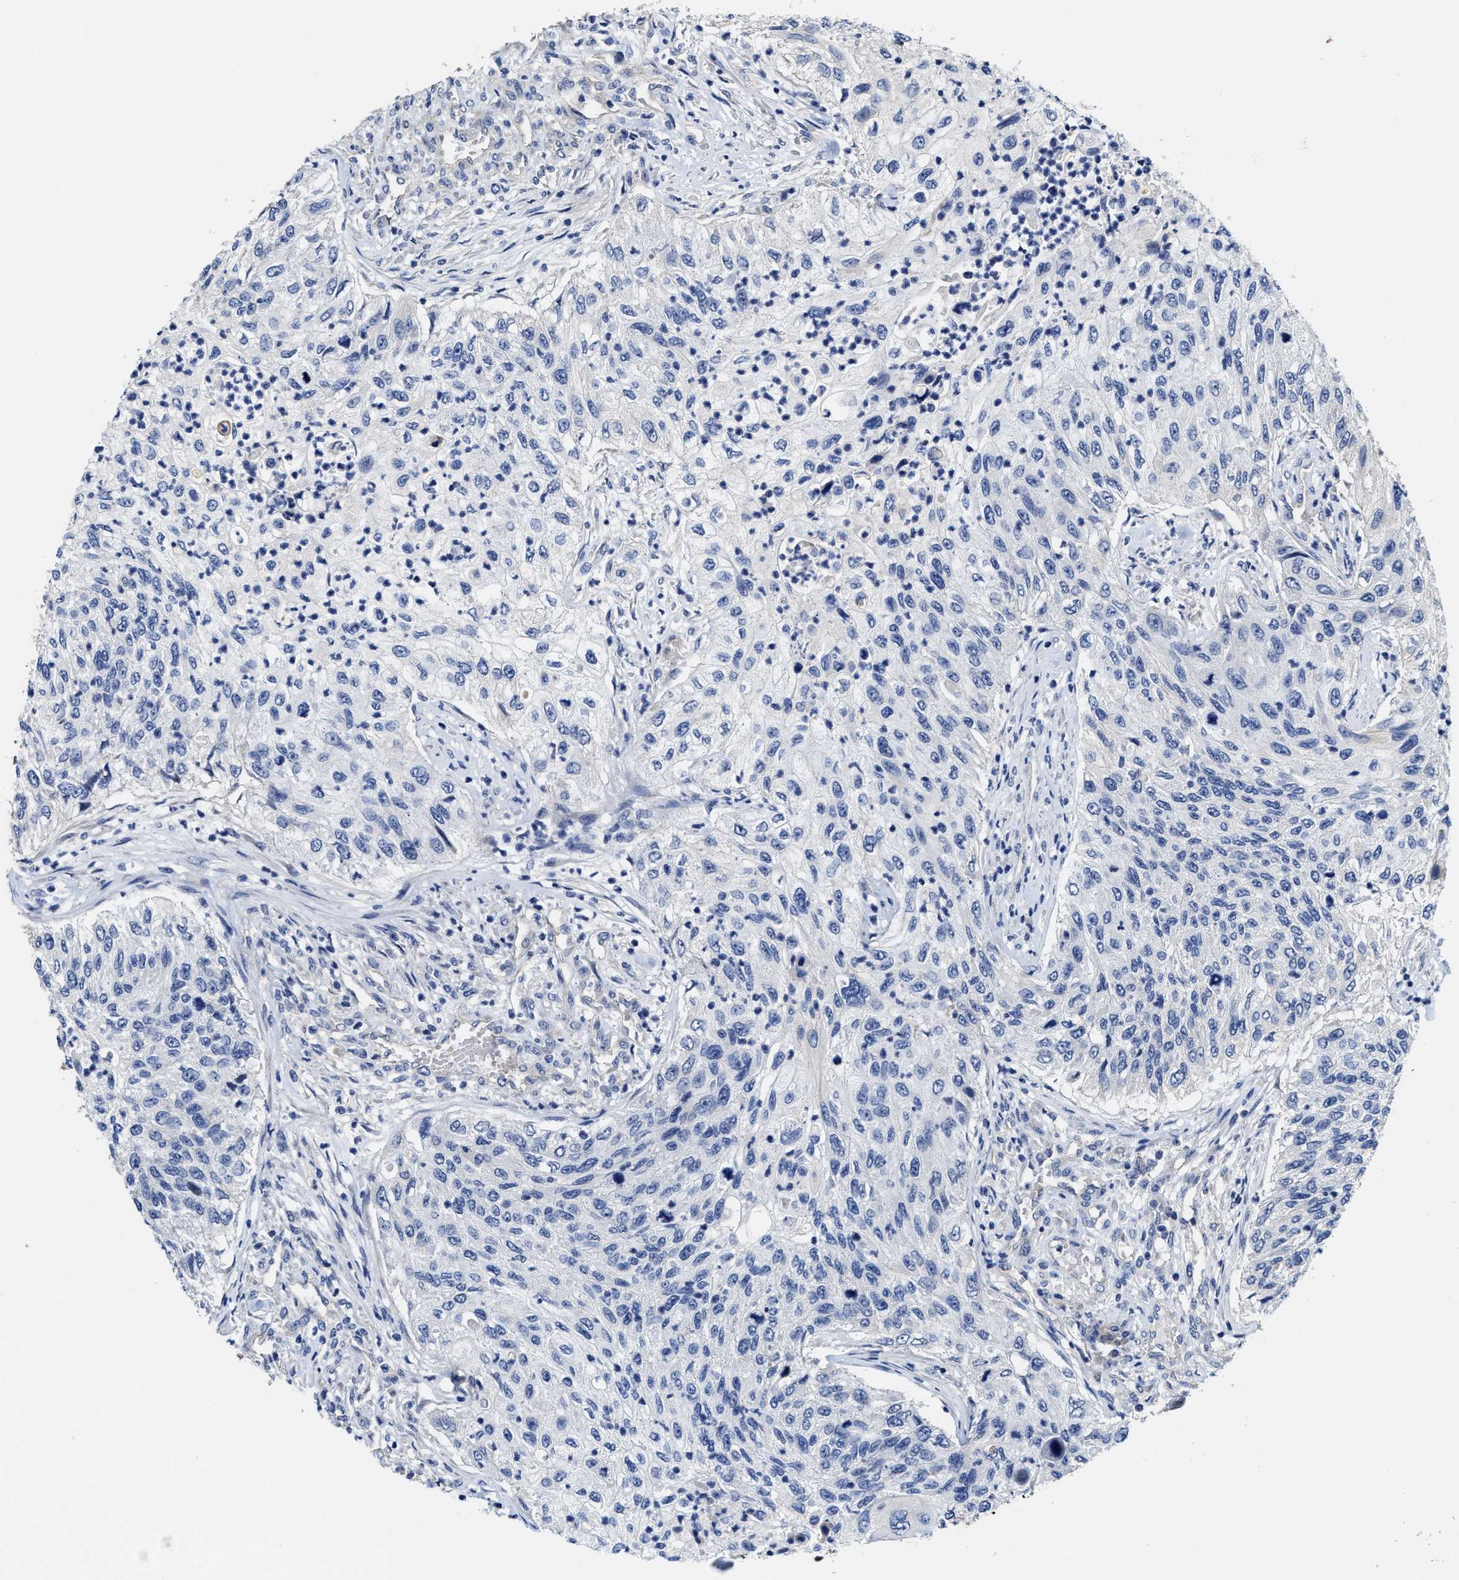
{"staining": {"intensity": "negative", "quantity": "none", "location": "none"}, "tissue": "urothelial cancer", "cell_type": "Tumor cells", "image_type": "cancer", "snomed": [{"axis": "morphology", "description": "Urothelial carcinoma, High grade"}, {"axis": "topography", "description": "Urinary bladder"}], "caption": "Tumor cells are negative for protein expression in human urothelial carcinoma (high-grade).", "gene": "TRAF6", "patient": {"sex": "female", "age": 60}}